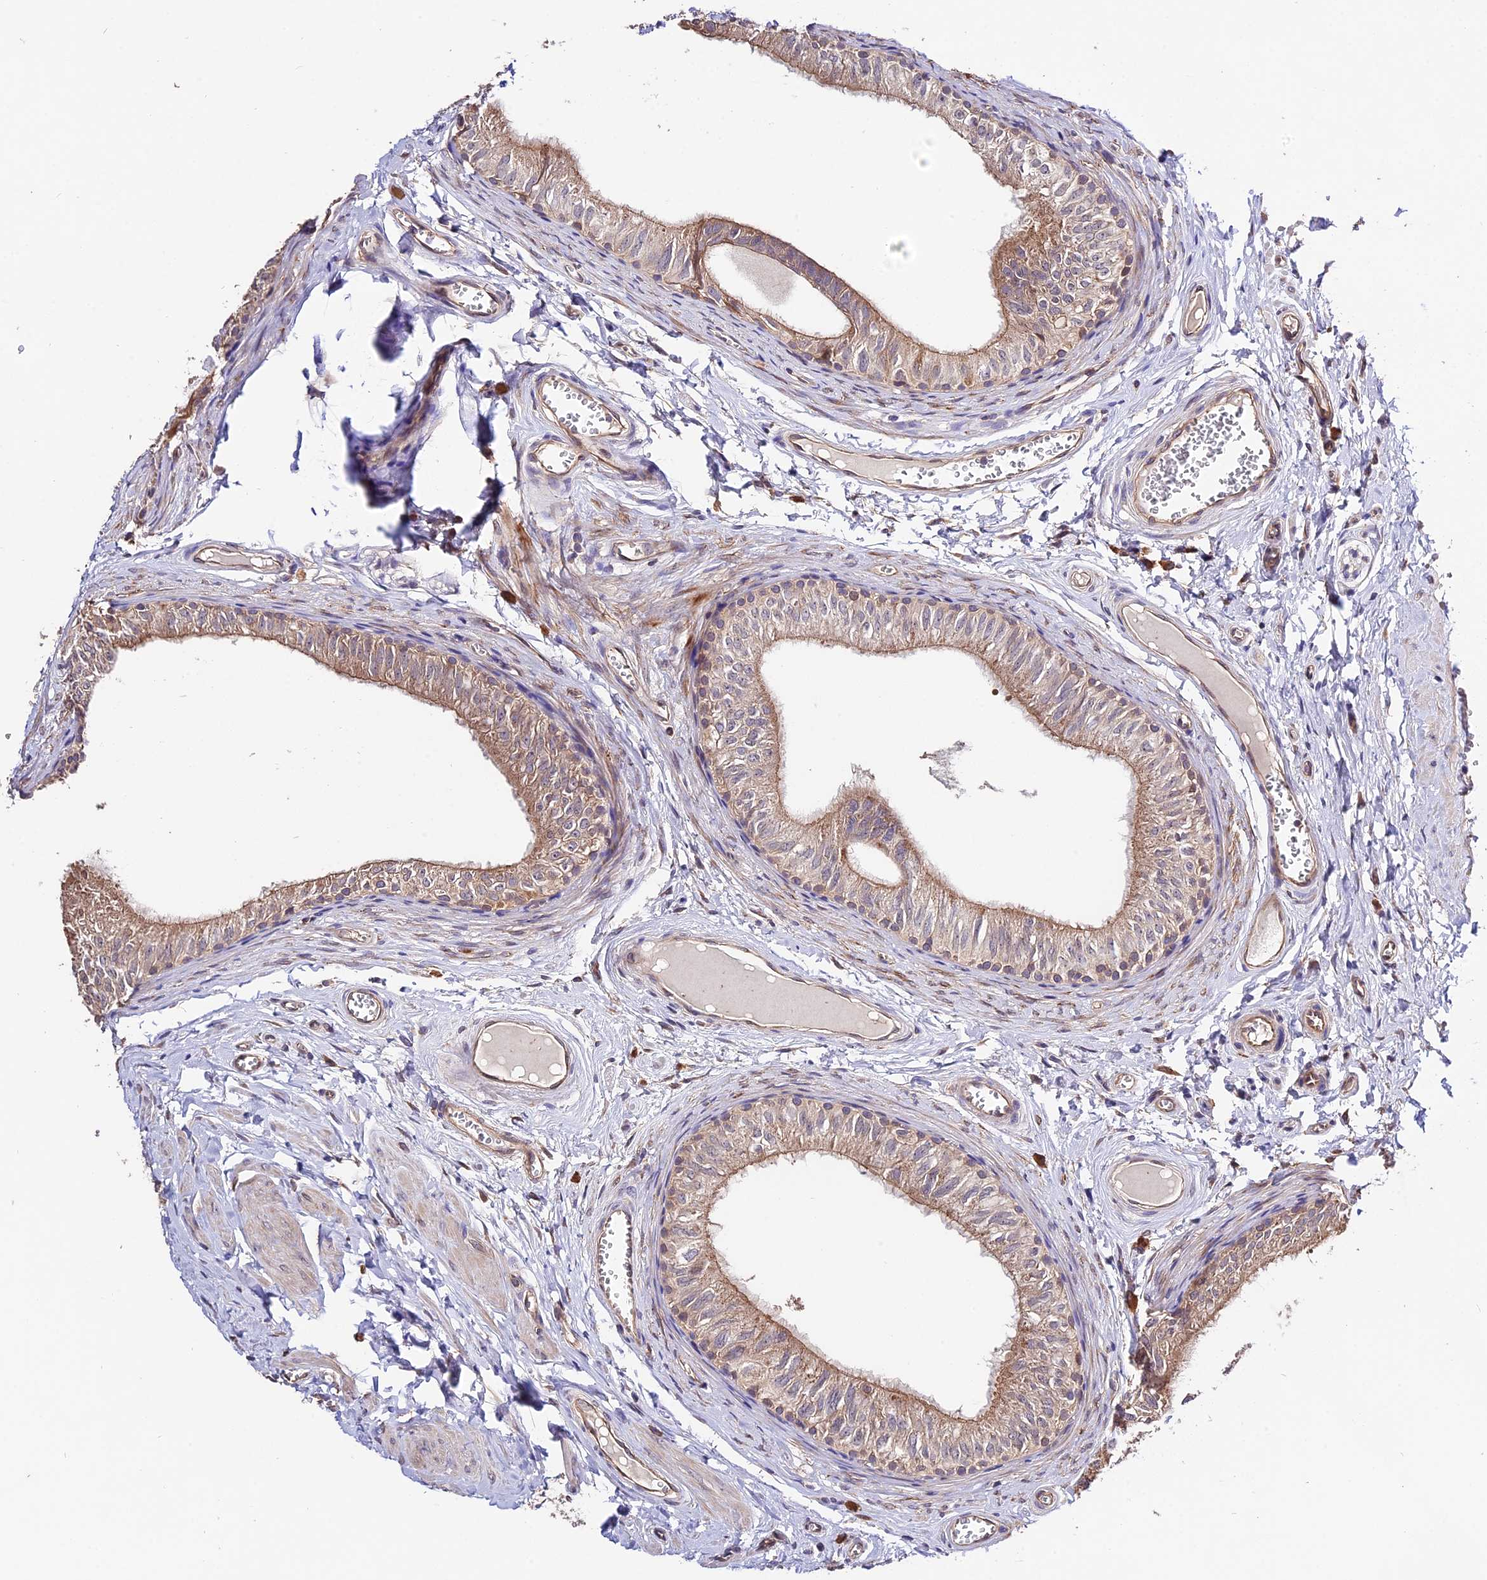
{"staining": {"intensity": "moderate", "quantity": "25%-75%", "location": "cytoplasmic/membranous"}, "tissue": "epididymis", "cell_type": "Glandular cells", "image_type": "normal", "snomed": [{"axis": "morphology", "description": "Normal tissue, NOS"}, {"axis": "topography", "description": "Epididymis"}], "caption": "Epididymis stained for a protein displays moderate cytoplasmic/membranous positivity in glandular cells. (DAB (3,3'-diaminobenzidine) = brown stain, brightfield microscopy at high magnification).", "gene": "CES3", "patient": {"sex": "male", "age": 42}}